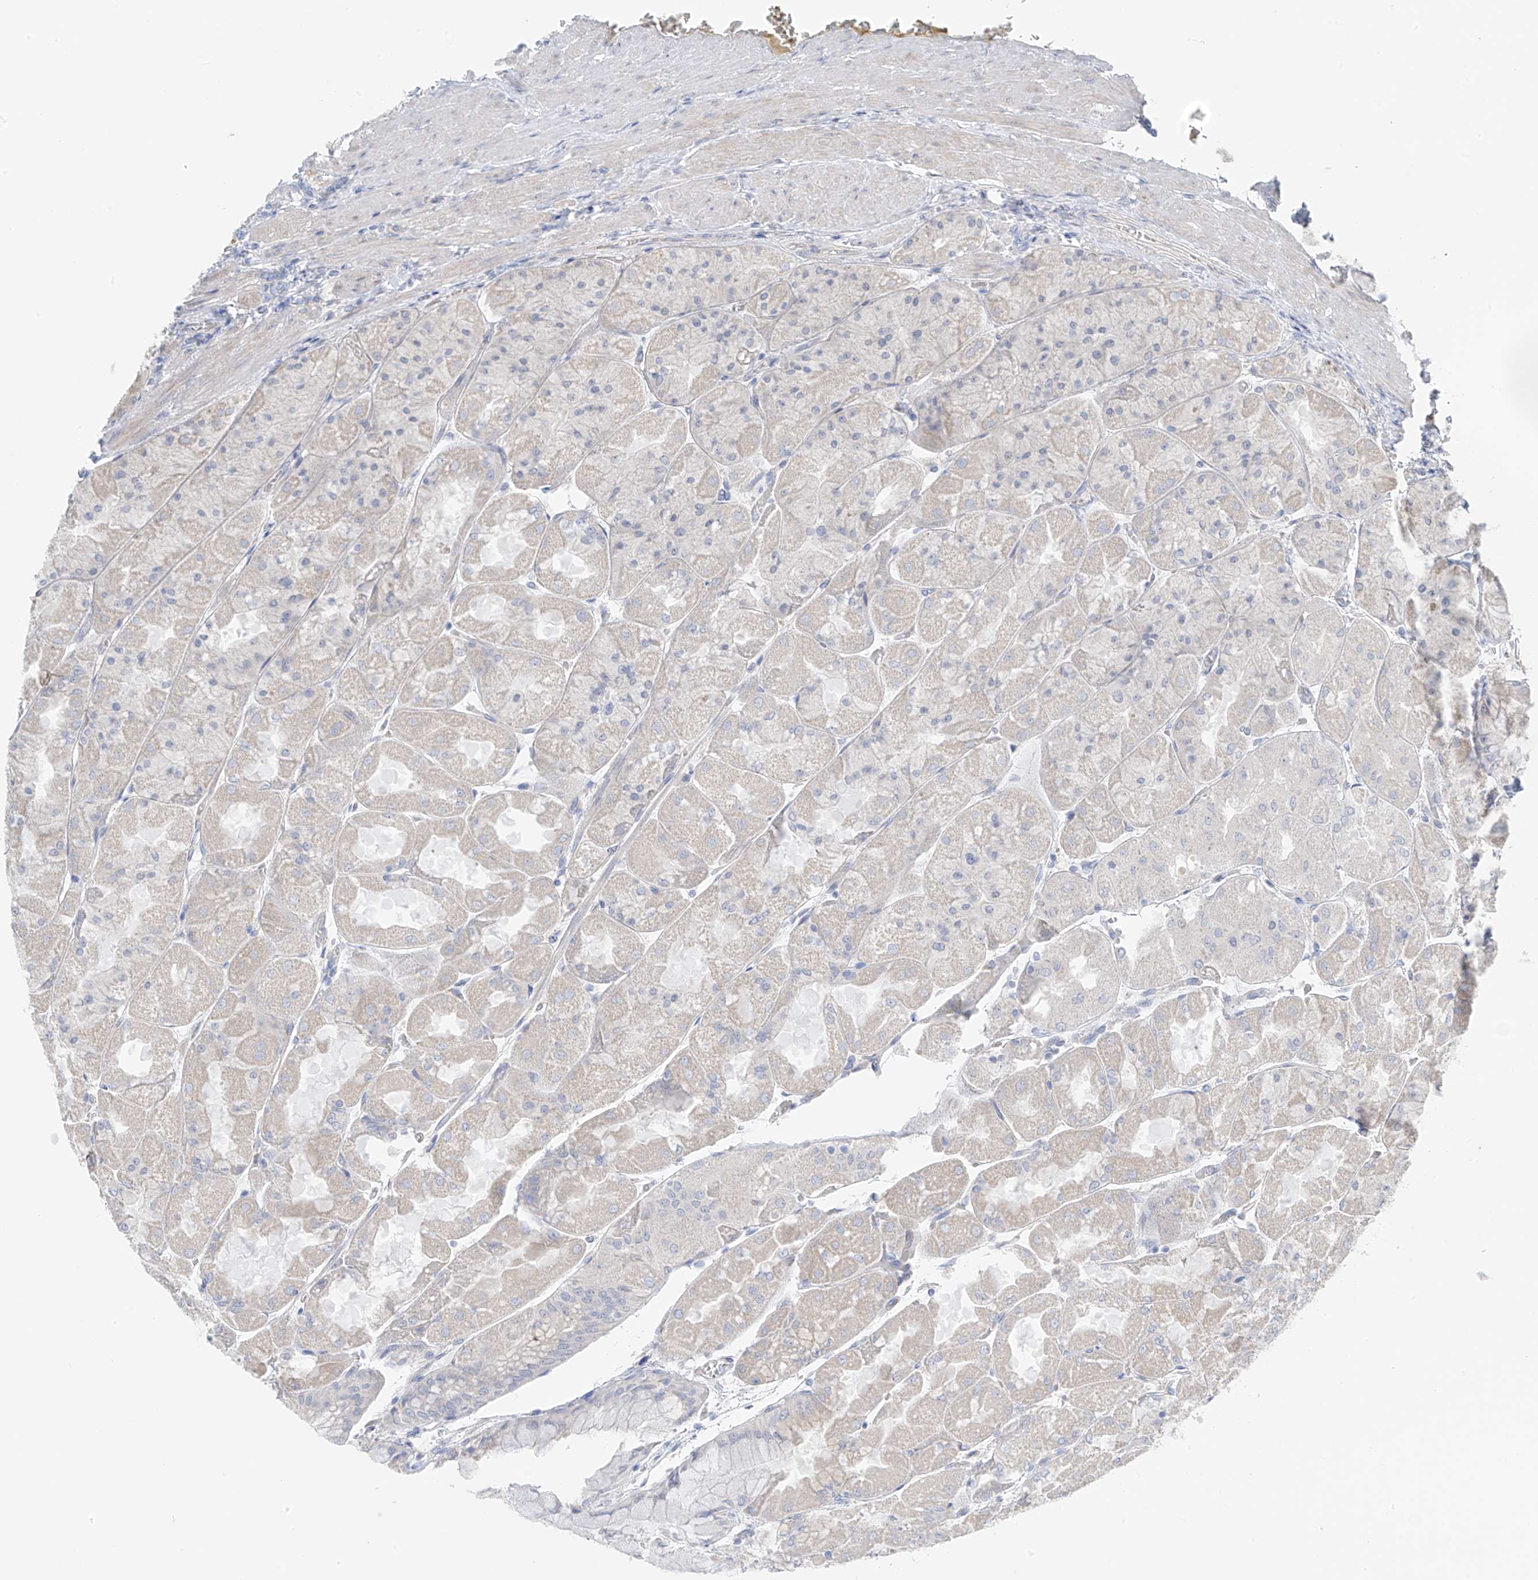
{"staining": {"intensity": "weak", "quantity": "25%-75%", "location": "cytoplasmic/membranous"}, "tissue": "stomach", "cell_type": "Glandular cells", "image_type": "normal", "snomed": [{"axis": "morphology", "description": "Normal tissue, NOS"}, {"axis": "topography", "description": "Stomach"}], "caption": "A brown stain labels weak cytoplasmic/membranous expression of a protein in glandular cells of benign stomach. Using DAB (brown) and hematoxylin (blue) stains, captured at high magnification using brightfield microscopy.", "gene": "NALCN", "patient": {"sex": "female", "age": 61}}